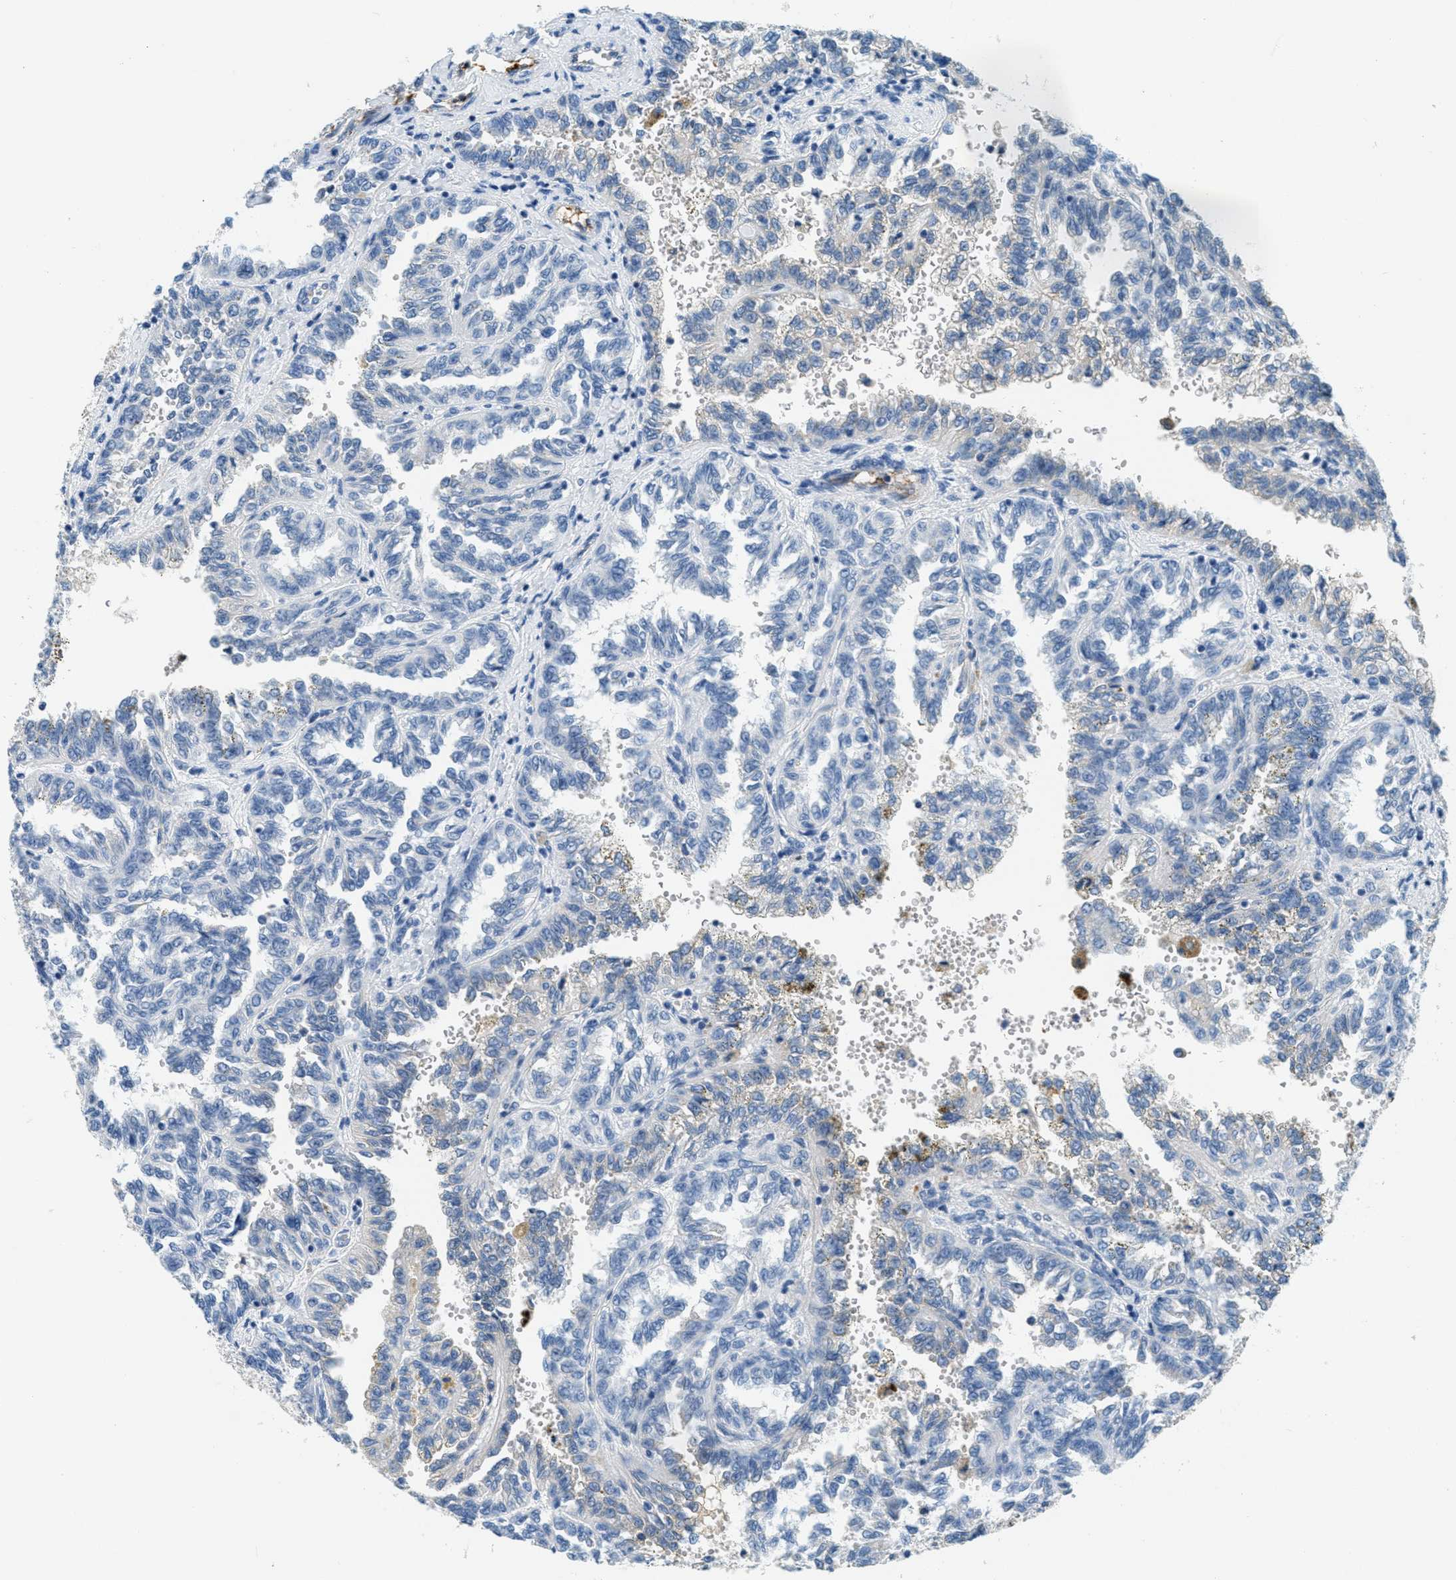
{"staining": {"intensity": "negative", "quantity": "none", "location": "none"}, "tissue": "renal cancer", "cell_type": "Tumor cells", "image_type": "cancer", "snomed": [{"axis": "morphology", "description": "Inflammation, NOS"}, {"axis": "morphology", "description": "Adenocarcinoma, NOS"}, {"axis": "topography", "description": "Kidney"}], "caption": "Immunohistochemistry (IHC) of adenocarcinoma (renal) shows no positivity in tumor cells.", "gene": "A2M", "patient": {"sex": "male", "age": 68}}